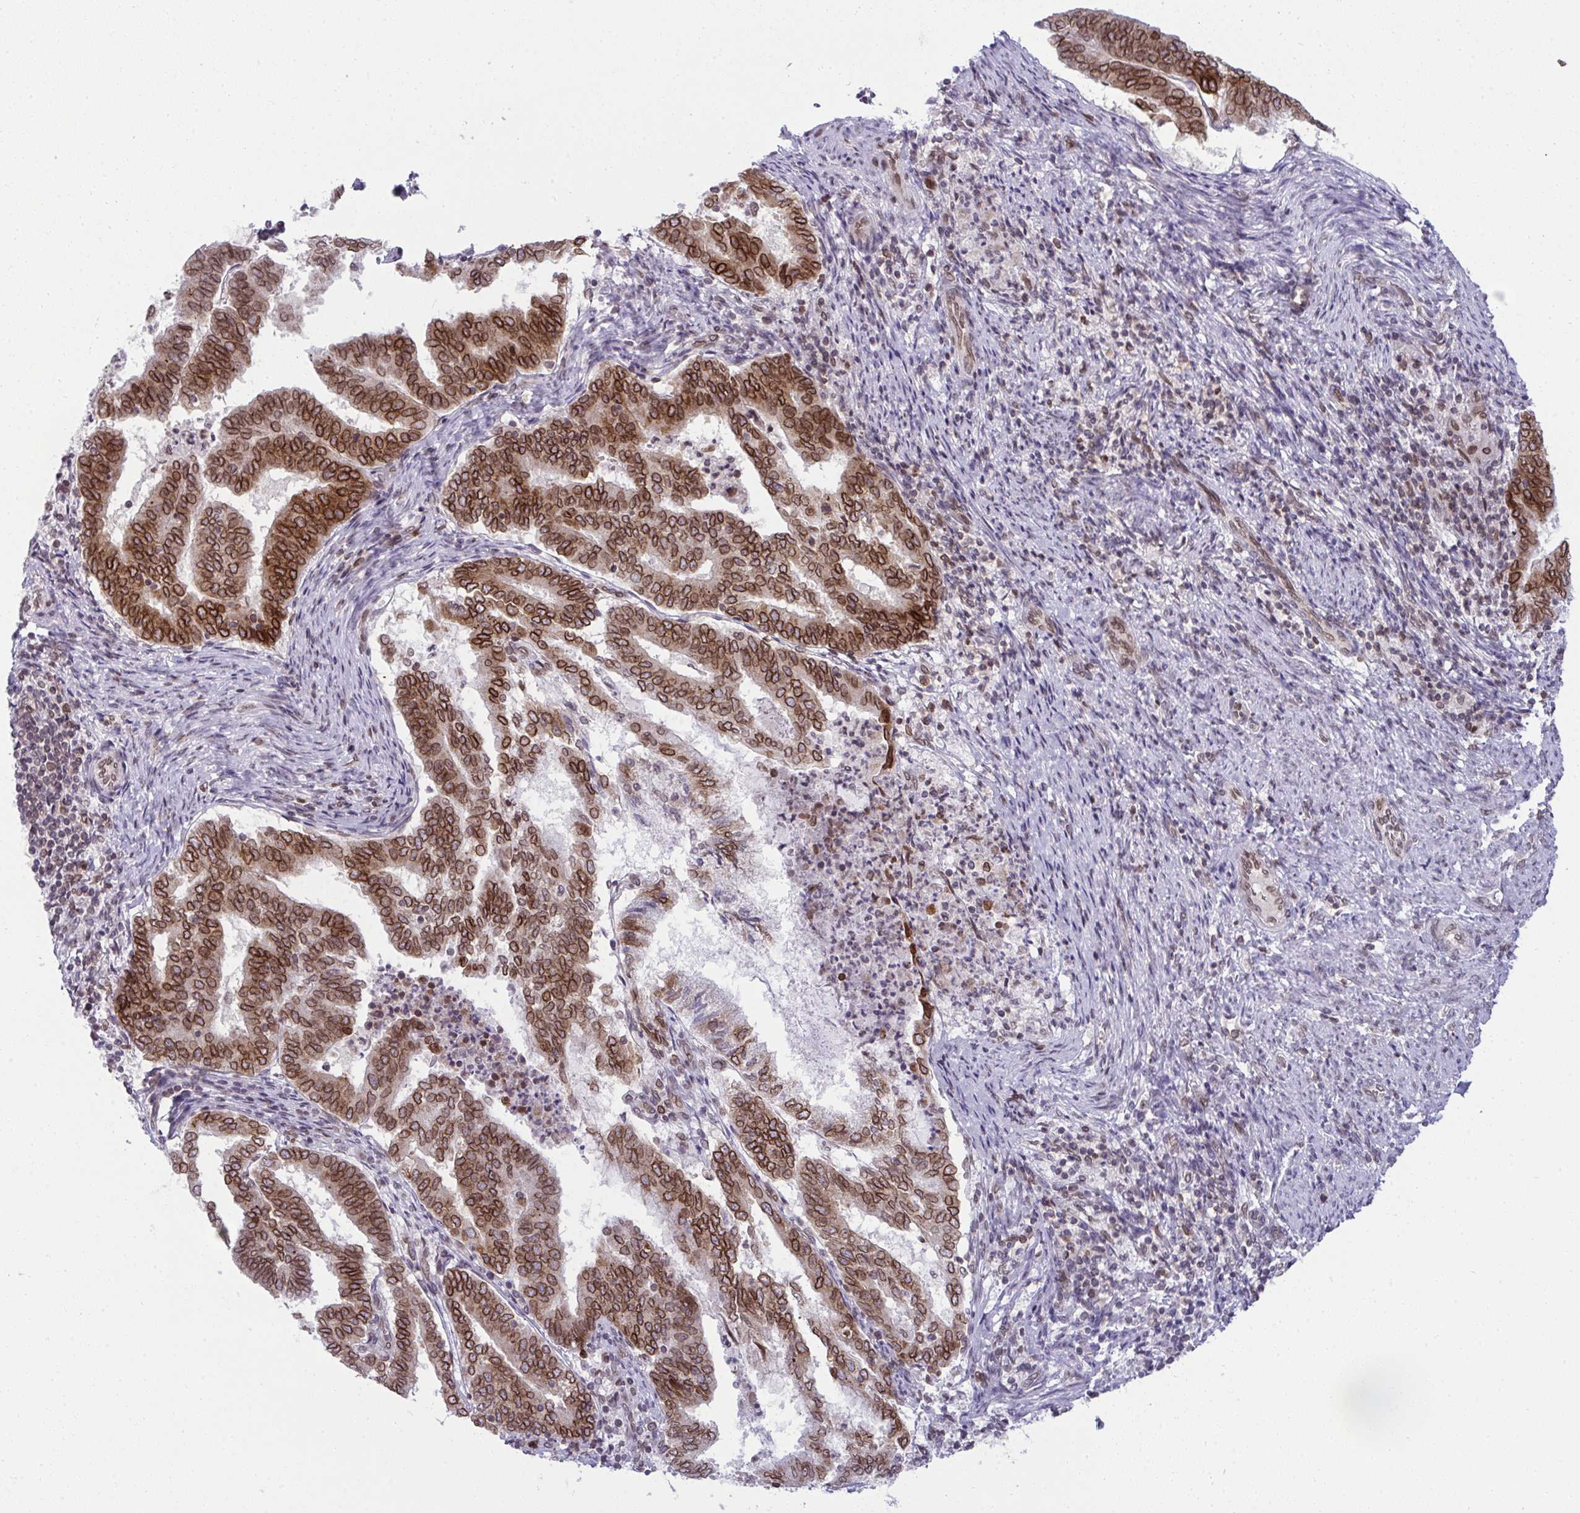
{"staining": {"intensity": "strong", "quantity": ">75%", "location": "cytoplasmic/membranous,nuclear"}, "tissue": "endometrial cancer", "cell_type": "Tumor cells", "image_type": "cancer", "snomed": [{"axis": "morphology", "description": "Adenocarcinoma, NOS"}, {"axis": "topography", "description": "Endometrium"}], "caption": "Human endometrial cancer (adenocarcinoma) stained with a brown dye shows strong cytoplasmic/membranous and nuclear positive expression in approximately >75% of tumor cells.", "gene": "RANBP2", "patient": {"sex": "female", "age": 80}}